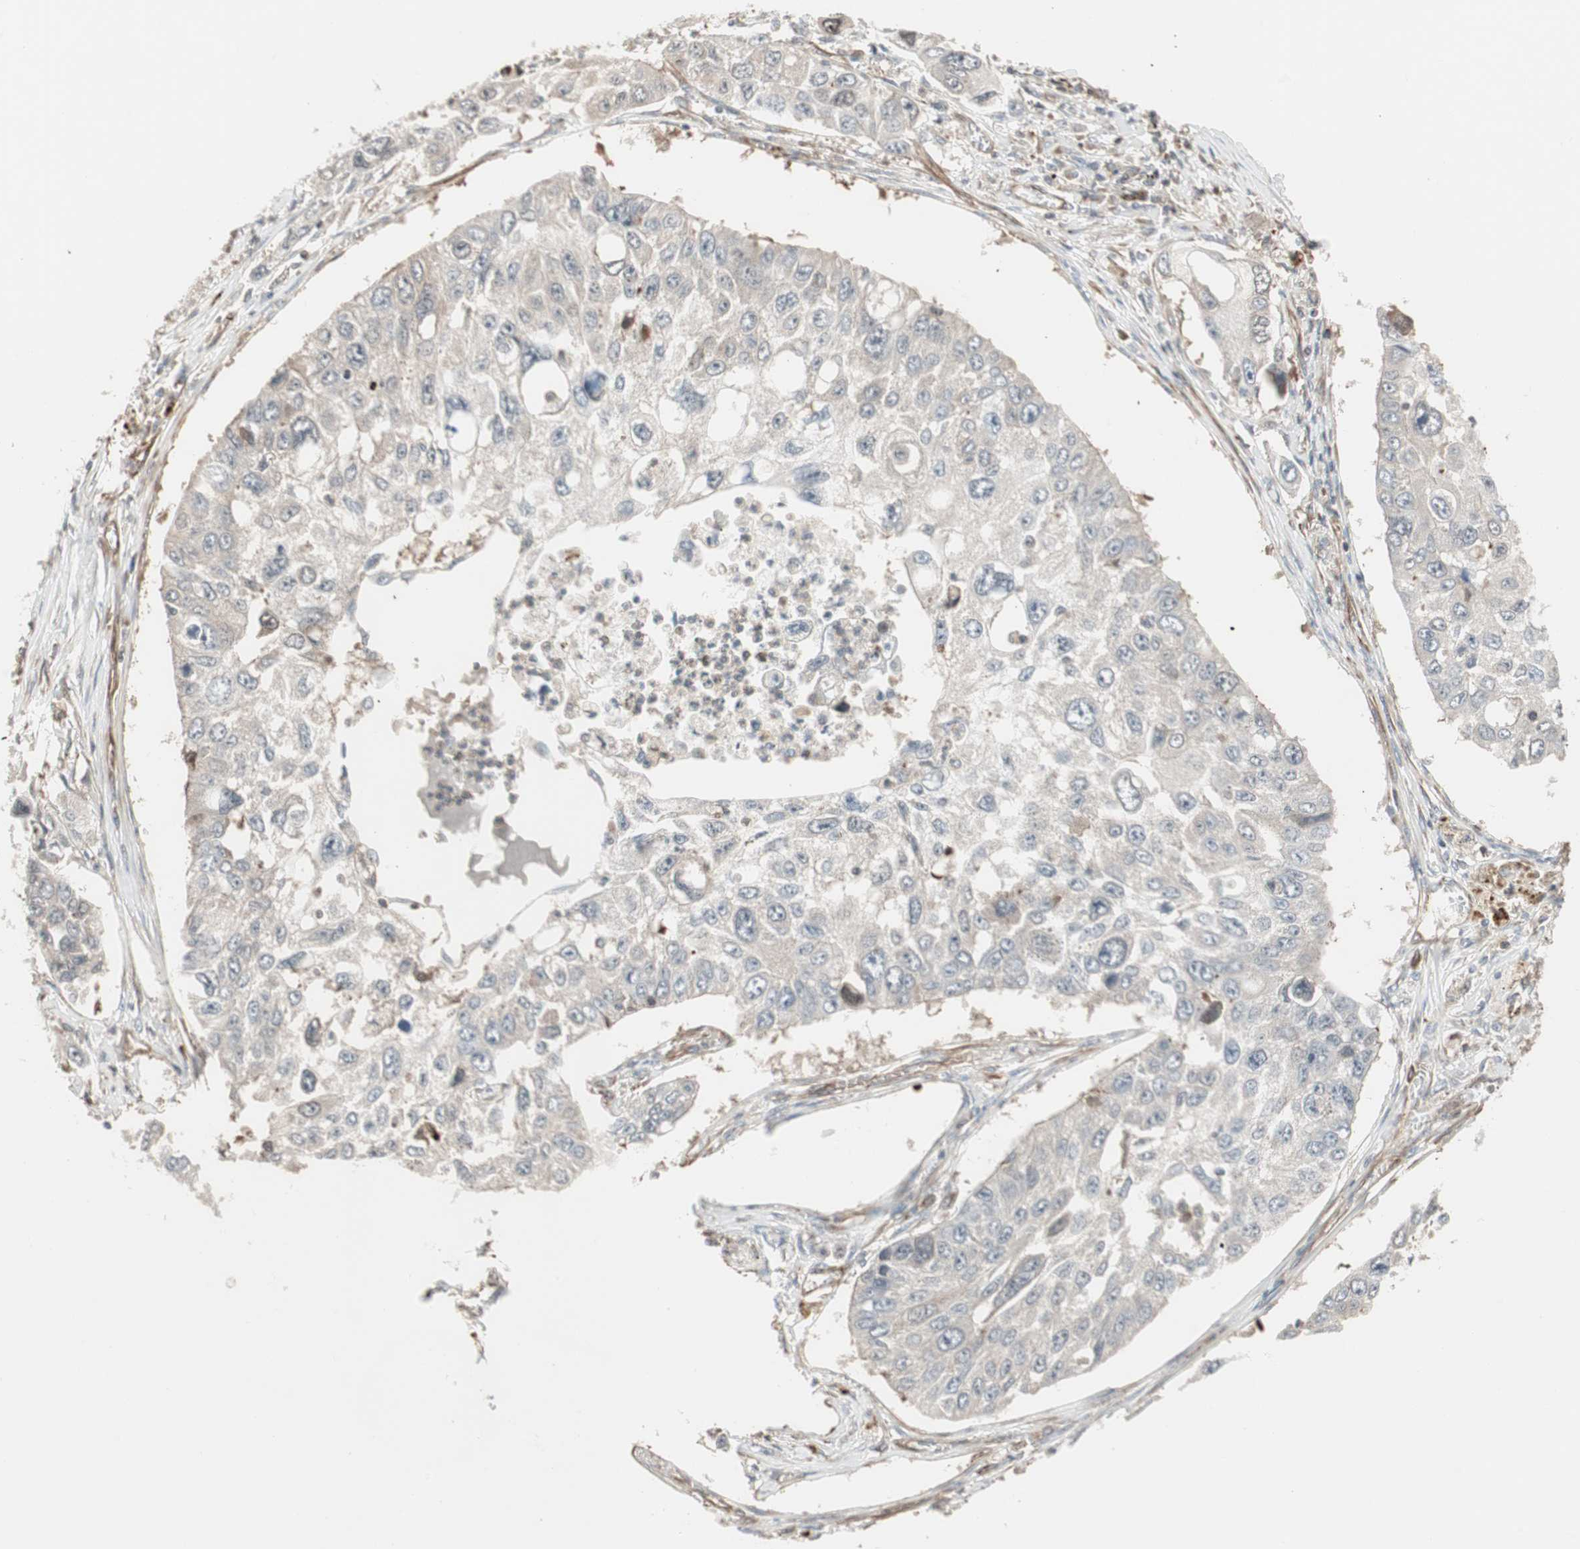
{"staining": {"intensity": "negative", "quantity": "none", "location": "none"}, "tissue": "lung cancer", "cell_type": "Tumor cells", "image_type": "cancer", "snomed": [{"axis": "morphology", "description": "Squamous cell carcinoma, NOS"}, {"axis": "topography", "description": "Lung"}], "caption": "A histopathology image of human lung cancer is negative for staining in tumor cells.", "gene": "MAD2L2", "patient": {"sex": "male", "age": 71}}